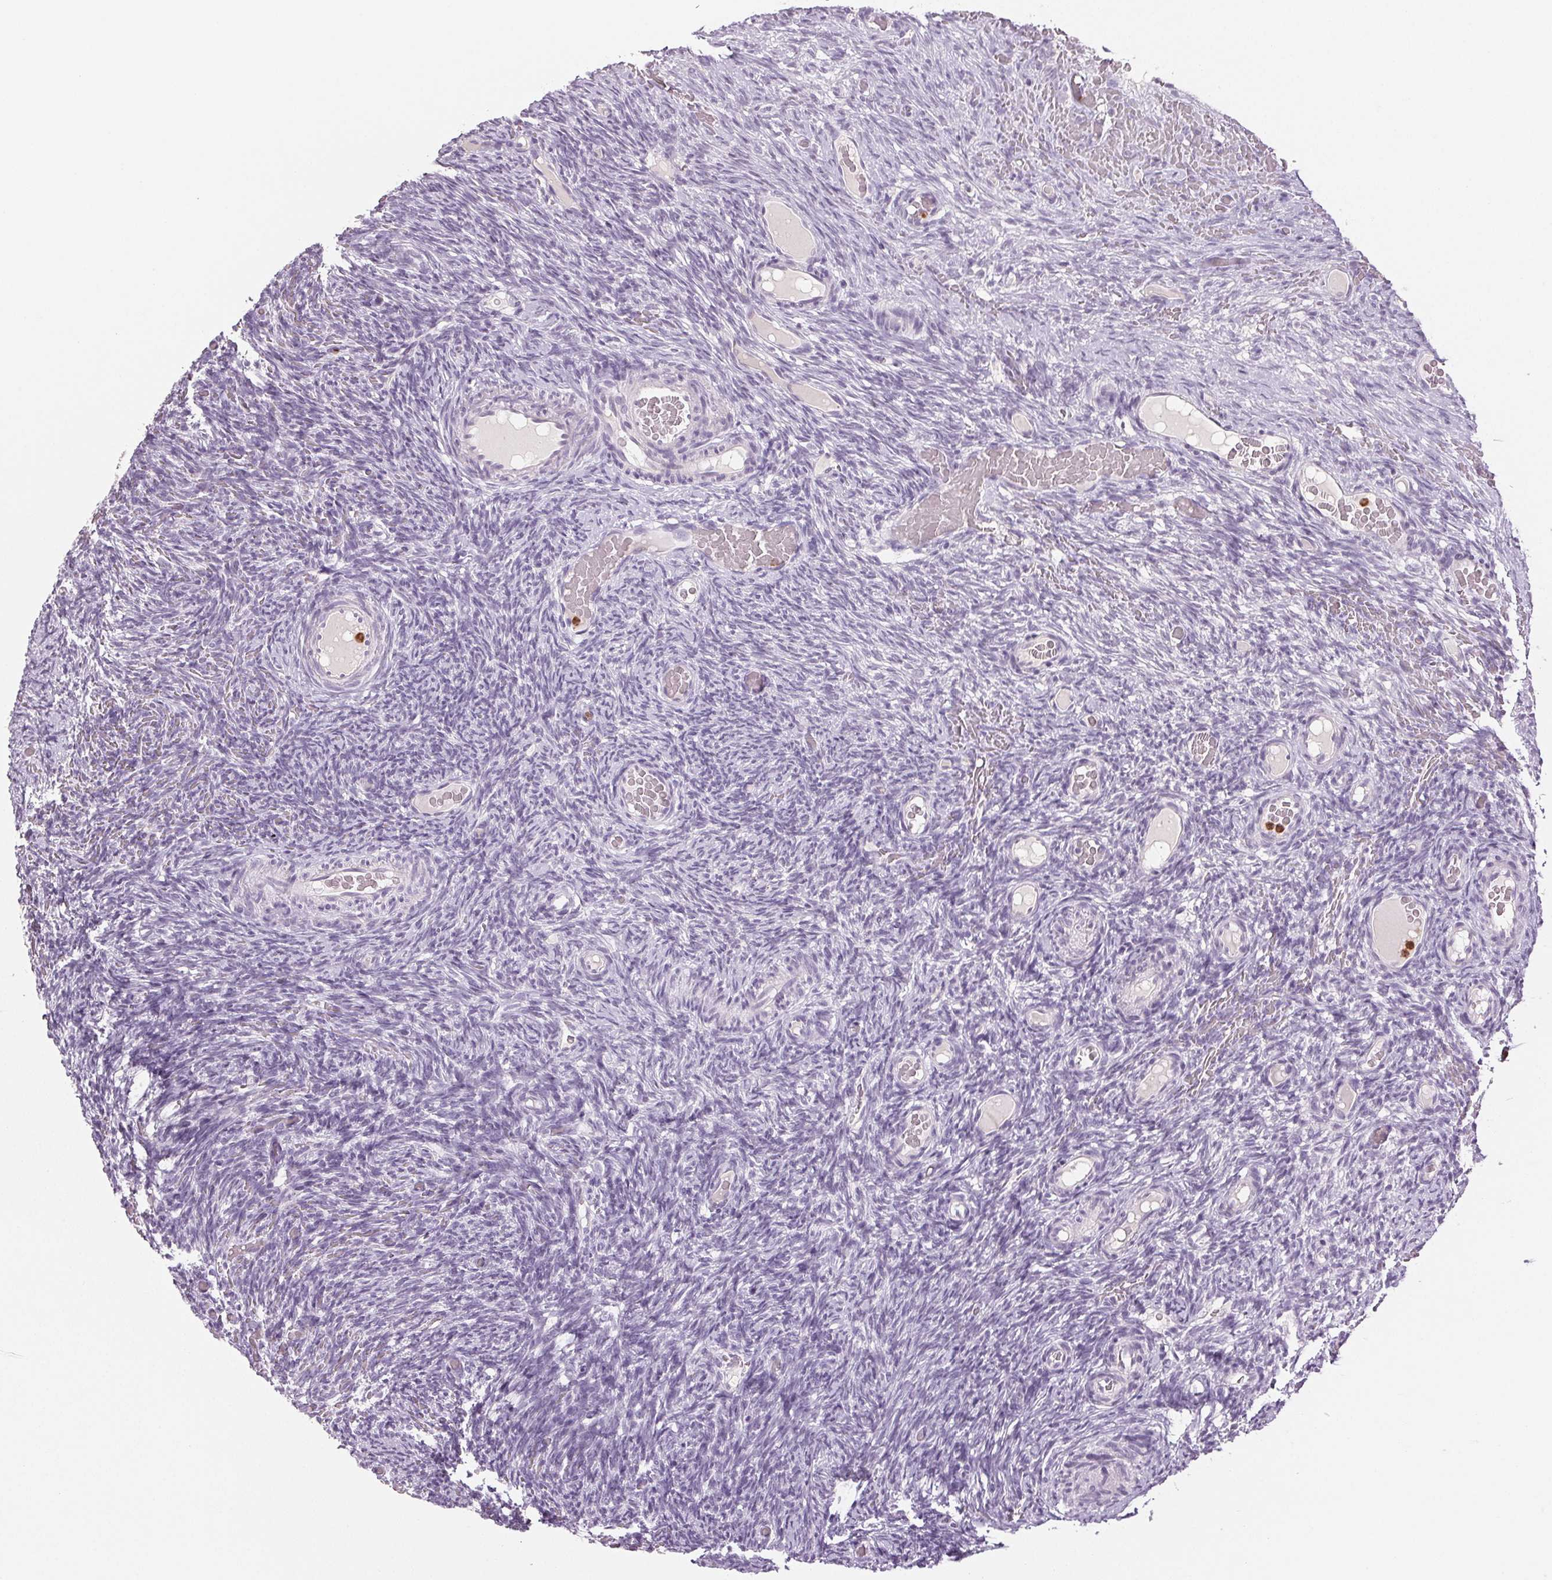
{"staining": {"intensity": "negative", "quantity": "none", "location": "none"}, "tissue": "ovary", "cell_type": "Follicle cells", "image_type": "normal", "snomed": [{"axis": "morphology", "description": "Normal tissue, NOS"}, {"axis": "topography", "description": "Ovary"}], "caption": "Ovary was stained to show a protein in brown. There is no significant expression in follicle cells. Brightfield microscopy of immunohistochemistry (IHC) stained with DAB (3,3'-diaminobenzidine) (brown) and hematoxylin (blue), captured at high magnification.", "gene": "LTF", "patient": {"sex": "female", "age": 34}}